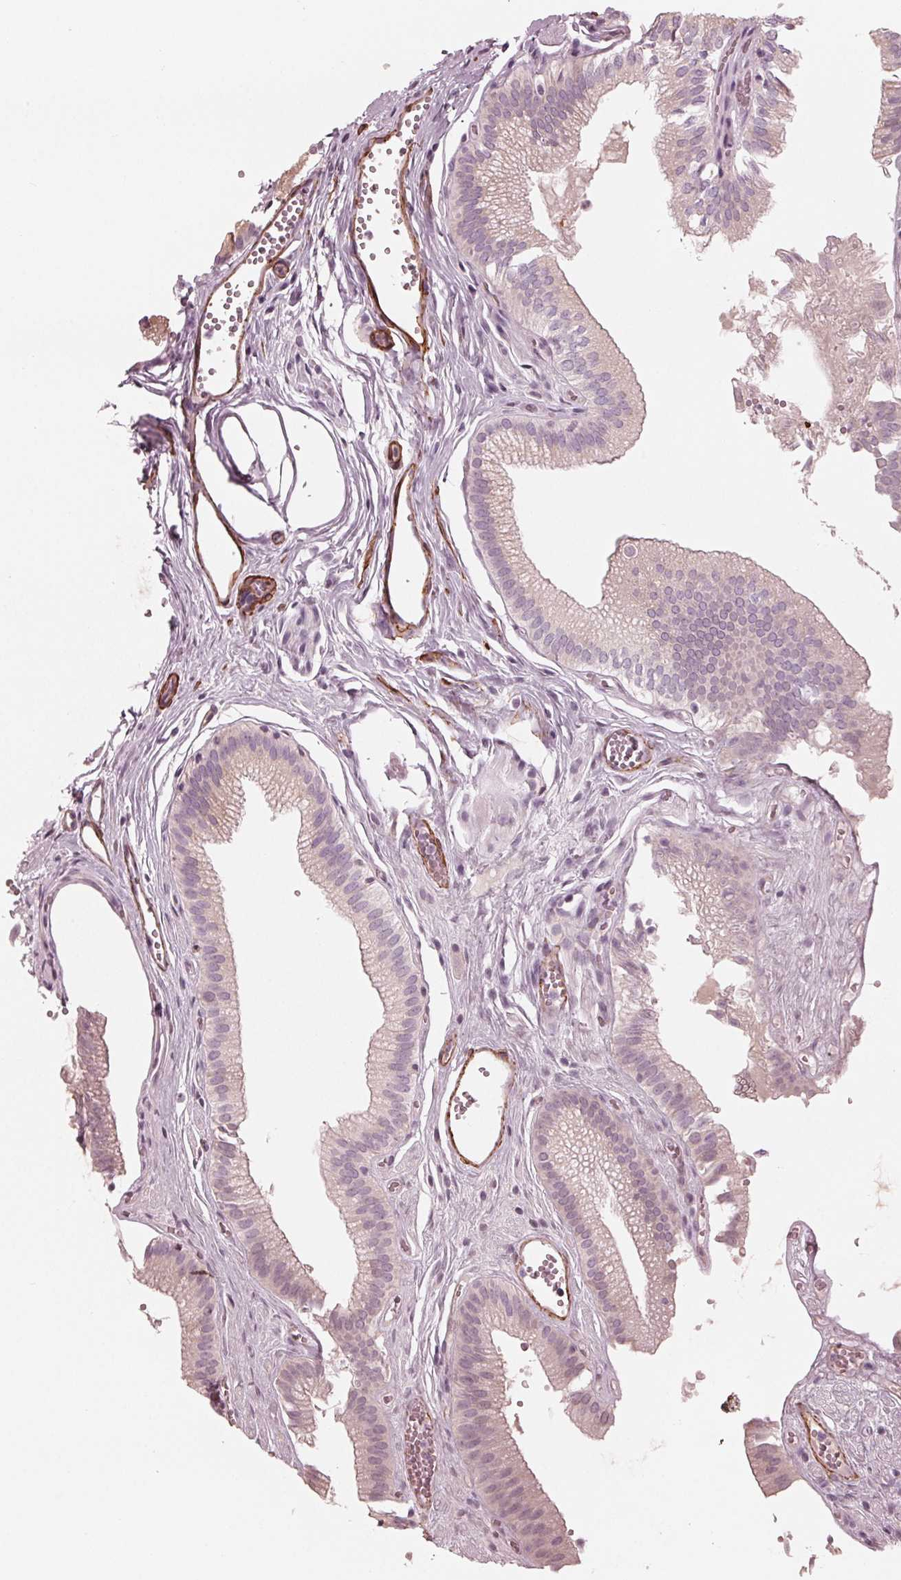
{"staining": {"intensity": "weak", "quantity": "<25%", "location": "cytoplasmic/membranous"}, "tissue": "gallbladder", "cell_type": "Glandular cells", "image_type": "normal", "snomed": [{"axis": "morphology", "description": "Normal tissue, NOS"}, {"axis": "topography", "description": "Gallbladder"}, {"axis": "topography", "description": "Peripheral nerve tissue"}], "caption": "Protein analysis of normal gallbladder shows no significant expression in glandular cells. The staining was performed using DAB to visualize the protein expression in brown, while the nuclei were stained in blue with hematoxylin (Magnification: 20x).", "gene": "MIER3", "patient": {"sex": "male", "age": 17}}